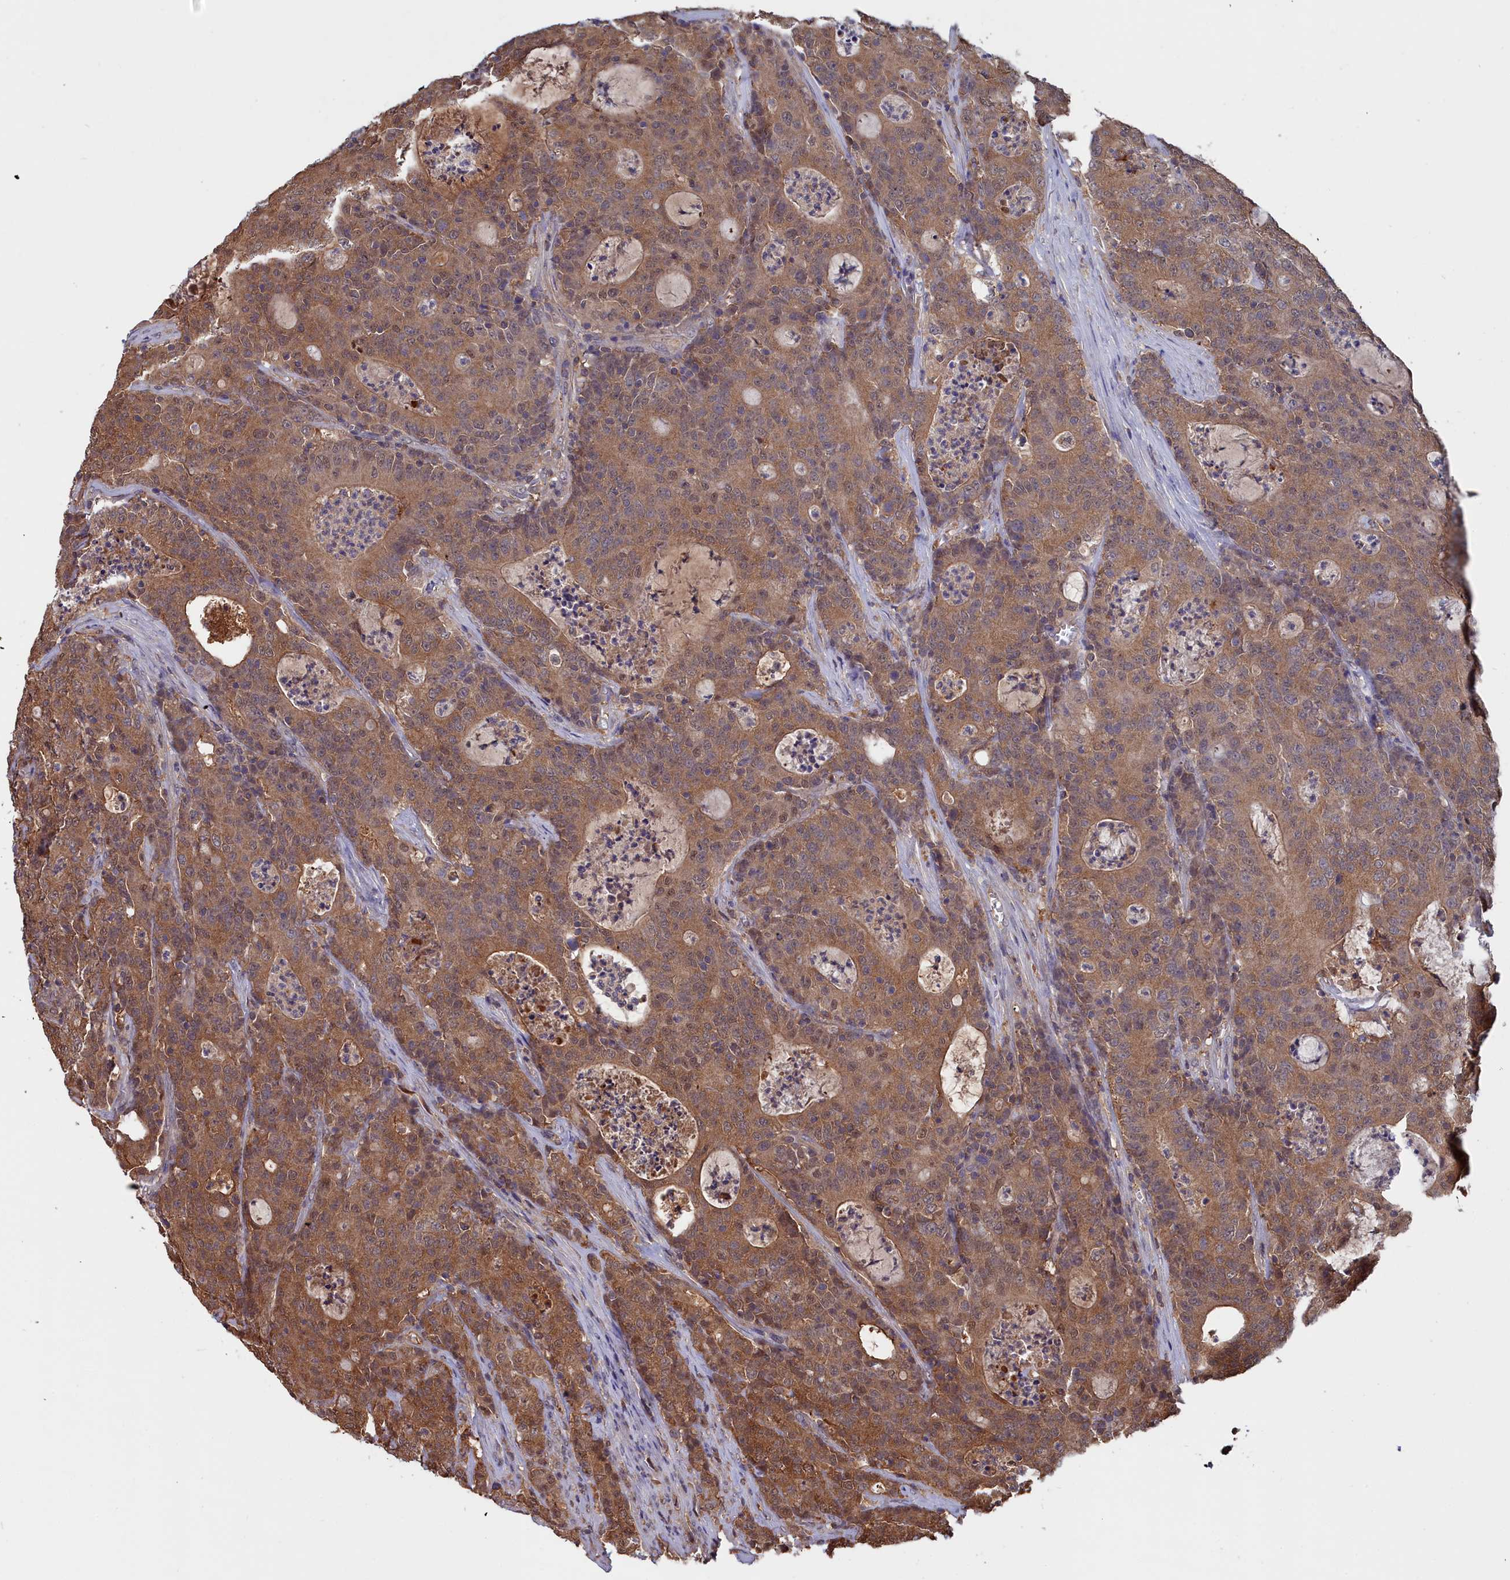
{"staining": {"intensity": "moderate", "quantity": ">75%", "location": "cytoplasmic/membranous"}, "tissue": "colorectal cancer", "cell_type": "Tumor cells", "image_type": "cancer", "snomed": [{"axis": "morphology", "description": "Adenocarcinoma, NOS"}, {"axis": "topography", "description": "Colon"}], "caption": "Immunohistochemical staining of colorectal adenocarcinoma reveals medium levels of moderate cytoplasmic/membranous staining in about >75% of tumor cells. Nuclei are stained in blue.", "gene": "GFRA2", "patient": {"sex": "male", "age": 83}}